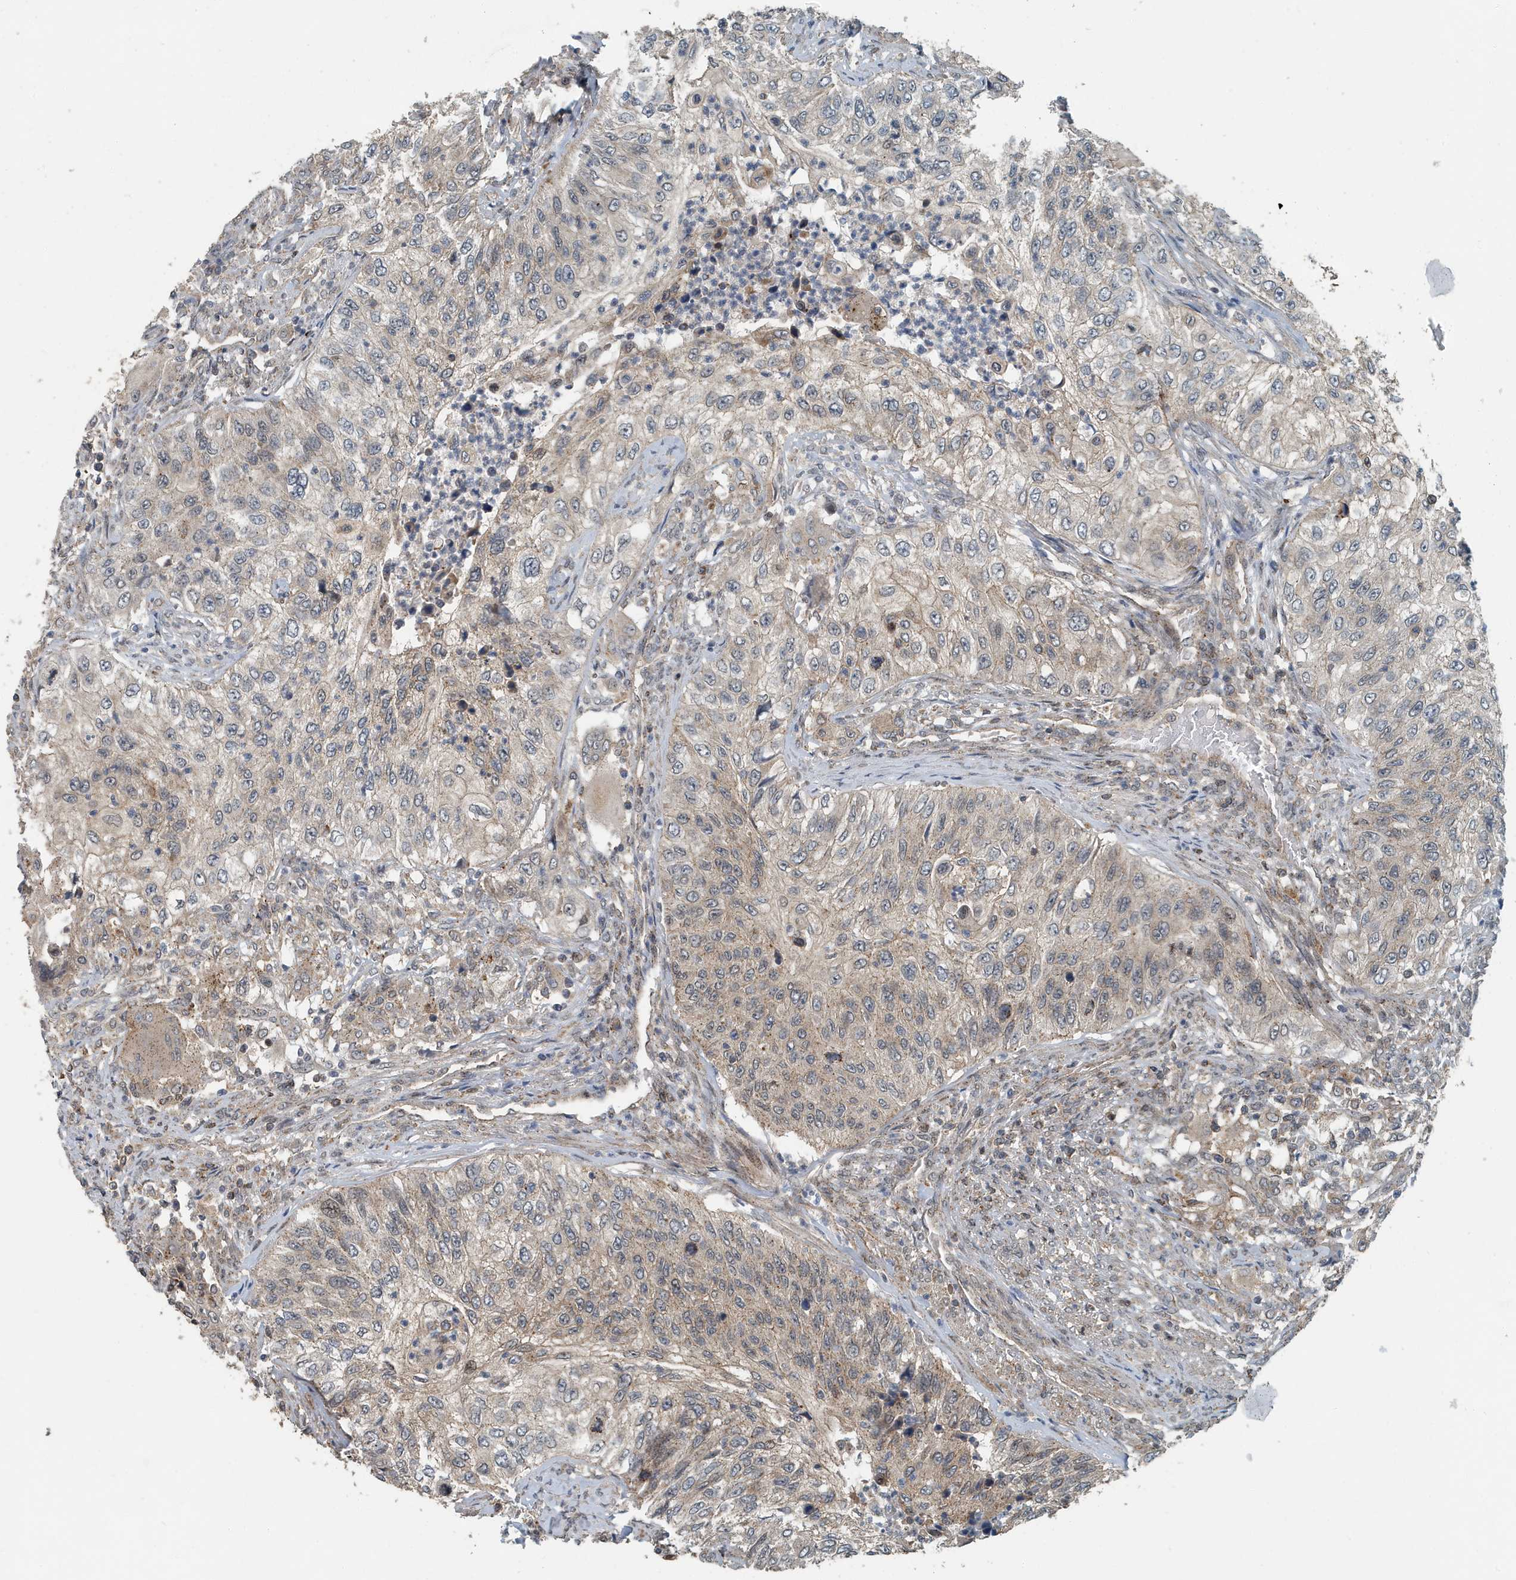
{"staining": {"intensity": "weak", "quantity": "25%-75%", "location": "cytoplasmic/membranous"}, "tissue": "urothelial cancer", "cell_type": "Tumor cells", "image_type": "cancer", "snomed": [{"axis": "morphology", "description": "Urothelial carcinoma, High grade"}, {"axis": "topography", "description": "Urinary bladder"}], "caption": "This histopathology image displays immunohistochemistry (IHC) staining of human urothelial carcinoma (high-grade), with low weak cytoplasmic/membranous expression in about 25%-75% of tumor cells.", "gene": "KIF15", "patient": {"sex": "female", "age": 60}}